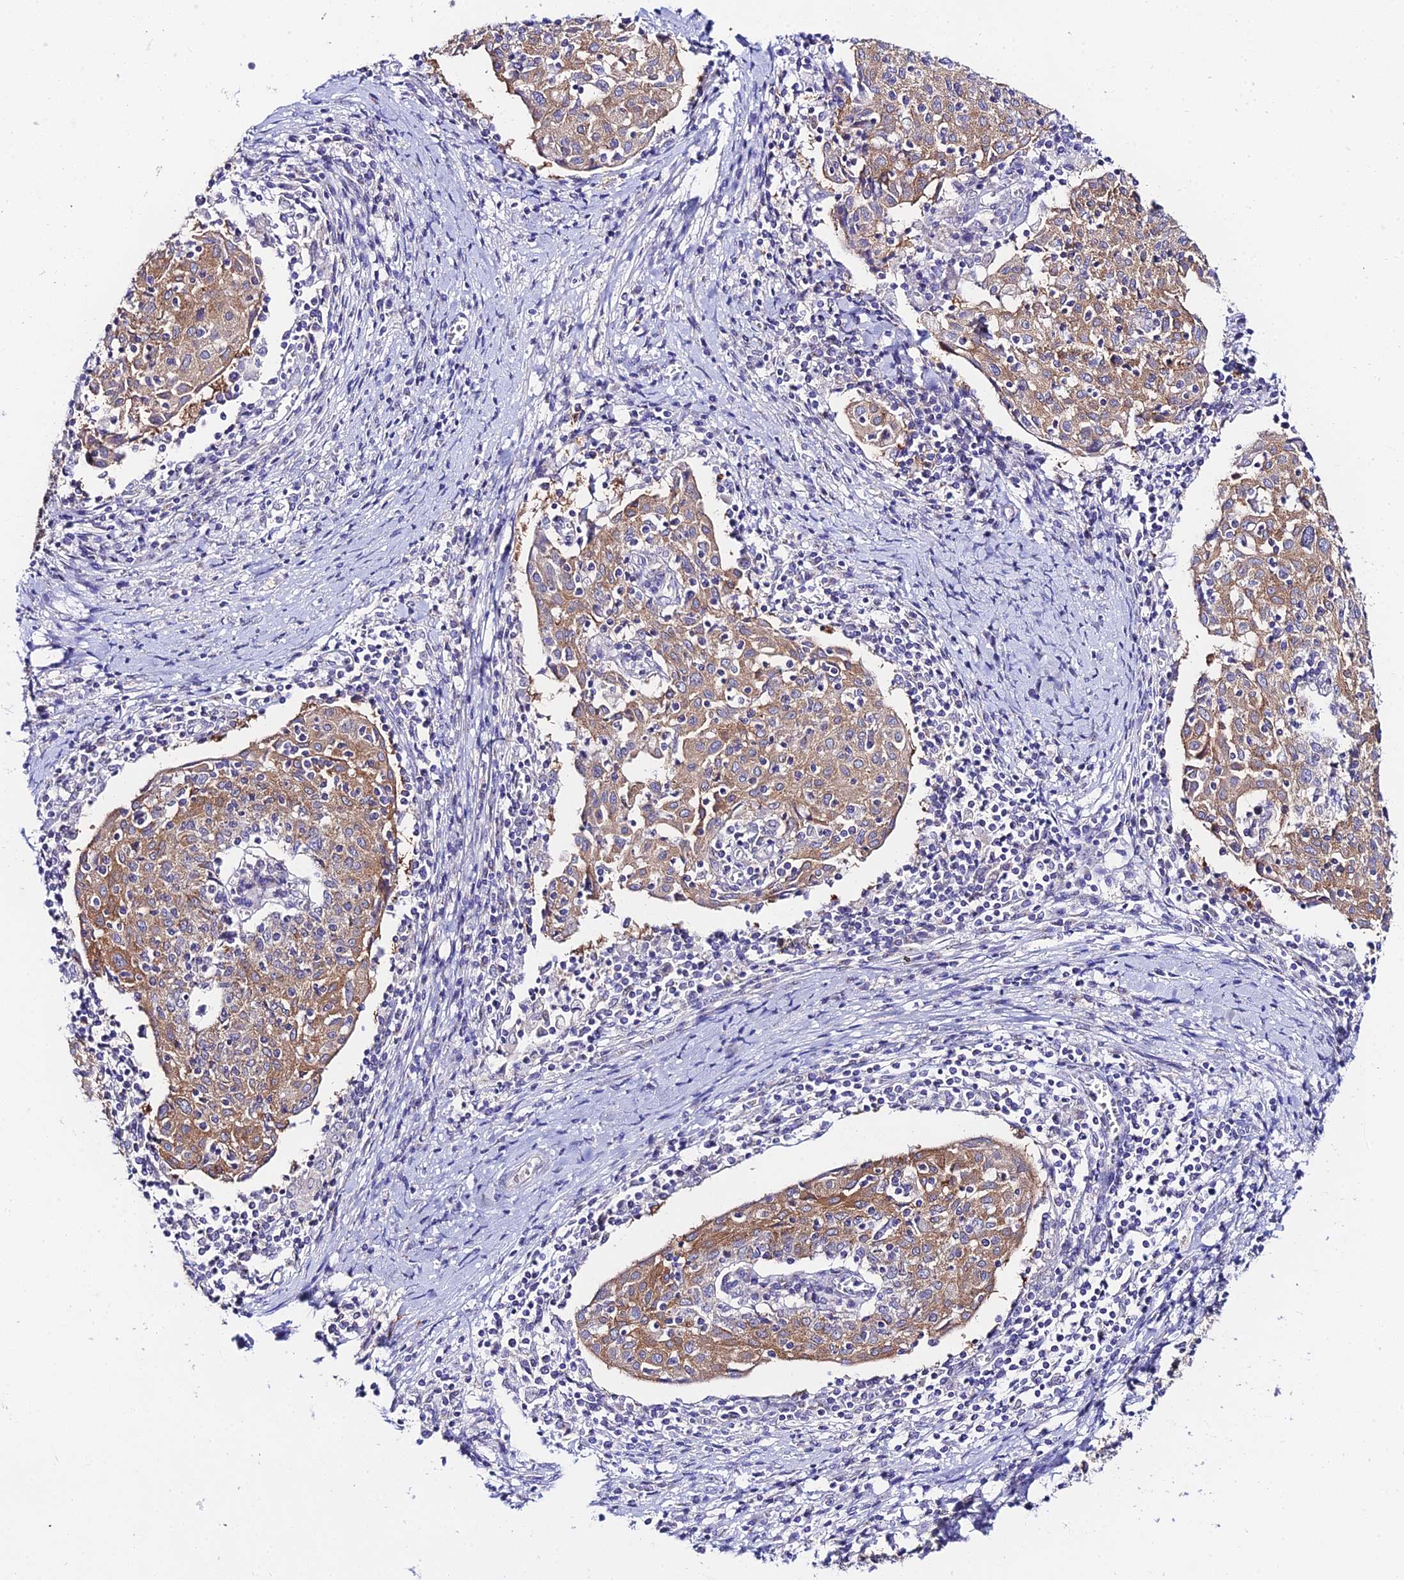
{"staining": {"intensity": "moderate", "quantity": ">75%", "location": "cytoplasmic/membranous"}, "tissue": "cervical cancer", "cell_type": "Tumor cells", "image_type": "cancer", "snomed": [{"axis": "morphology", "description": "Squamous cell carcinoma, NOS"}, {"axis": "topography", "description": "Cervix"}], "caption": "Protein expression analysis of human cervical cancer (squamous cell carcinoma) reveals moderate cytoplasmic/membranous staining in about >75% of tumor cells.", "gene": "ATG16L2", "patient": {"sex": "female", "age": 52}}